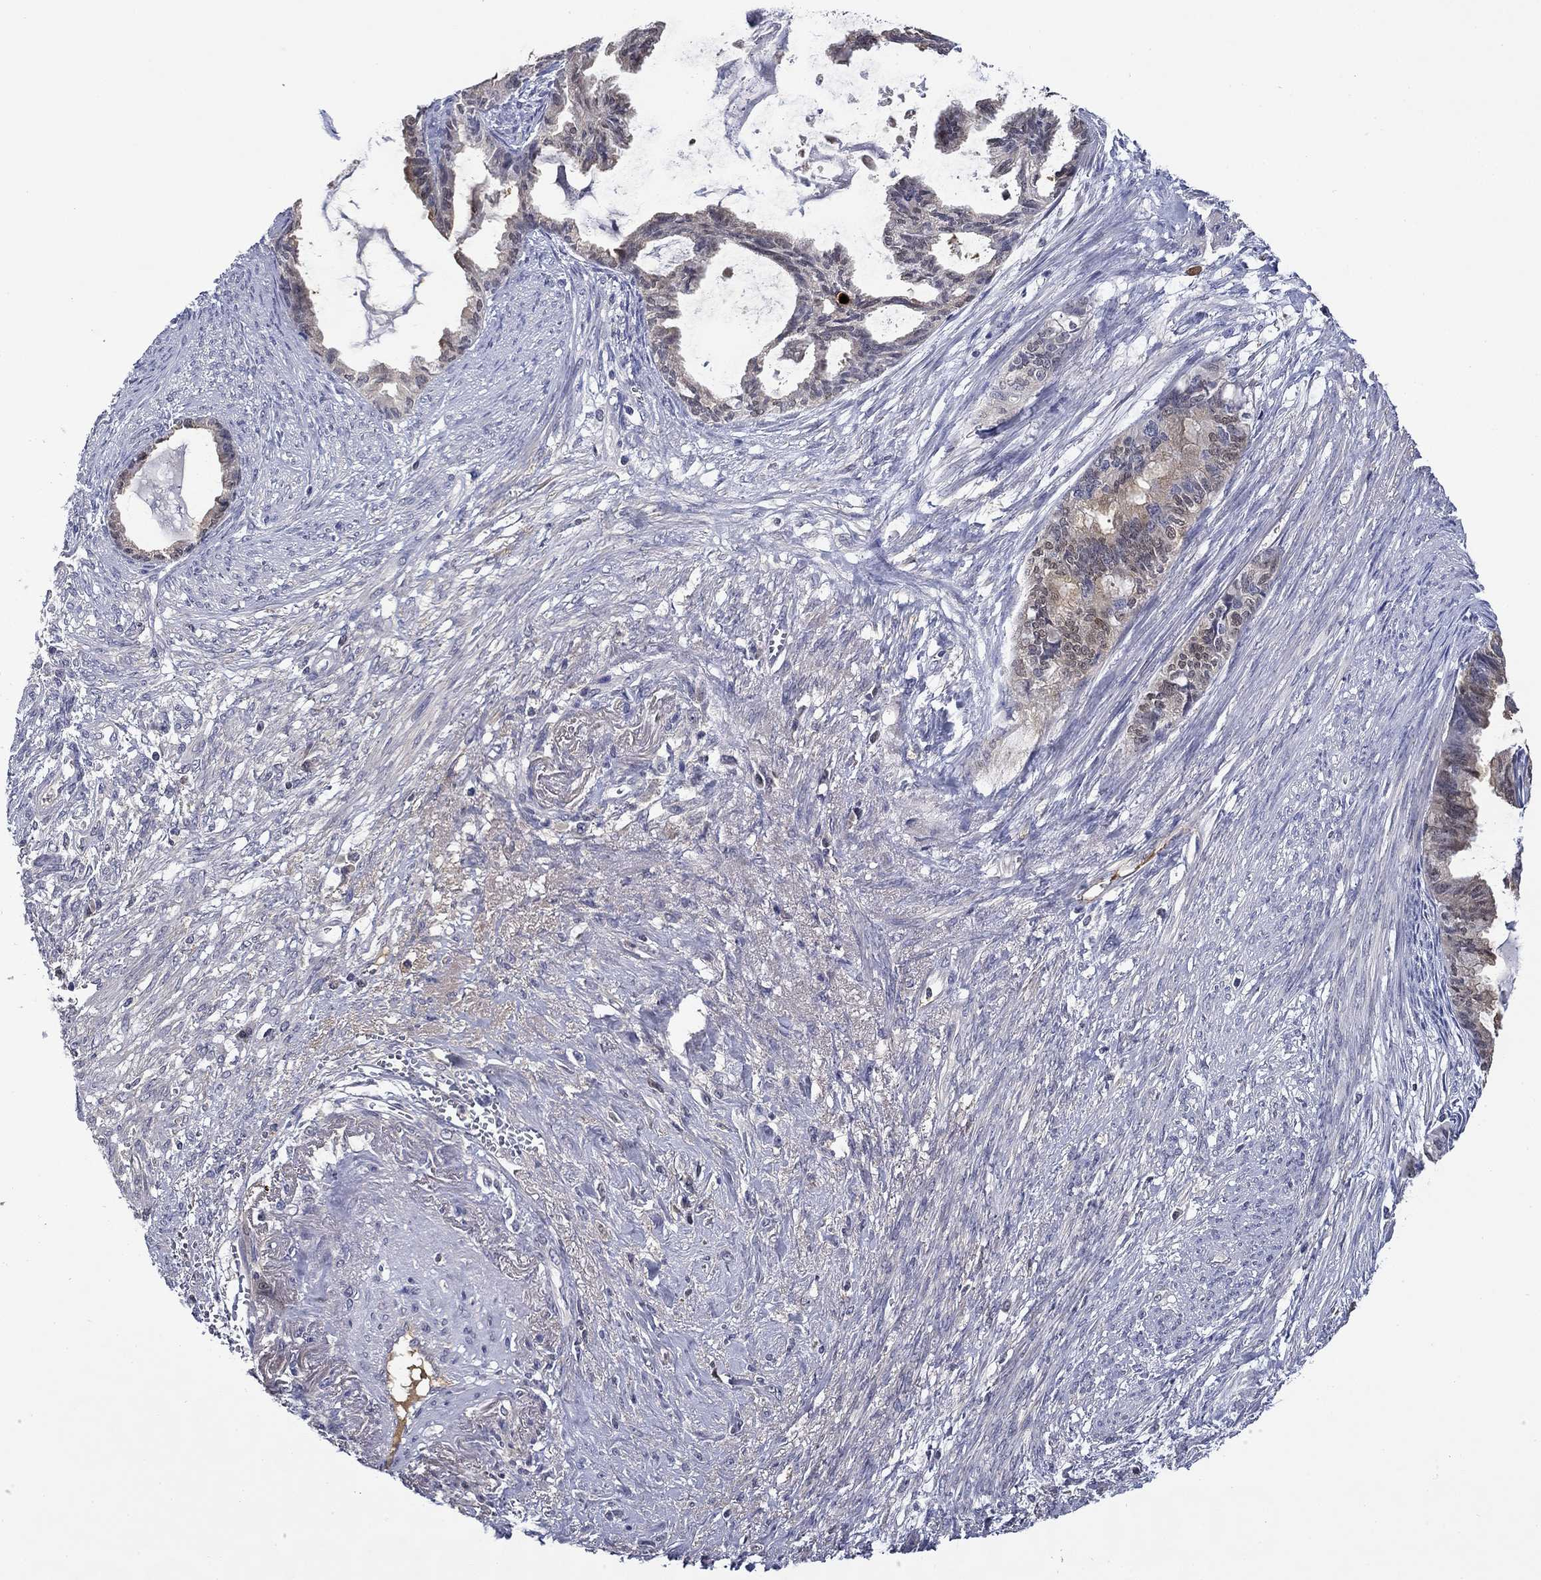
{"staining": {"intensity": "negative", "quantity": "none", "location": "none"}, "tissue": "endometrial cancer", "cell_type": "Tumor cells", "image_type": "cancer", "snomed": [{"axis": "morphology", "description": "Adenocarcinoma, NOS"}, {"axis": "topography", "description": "Endometrium"}], "caption": "Immunohistochemical staining of human endometrial adenocarcinoma demonstrates no significant expression in tumor cells. The staining is performed using DAB brown chromogen with nuclei counter-stained in using hematoxylin.", "gene": "DDTL", "patient": {"sex": "female", "age": 86}}